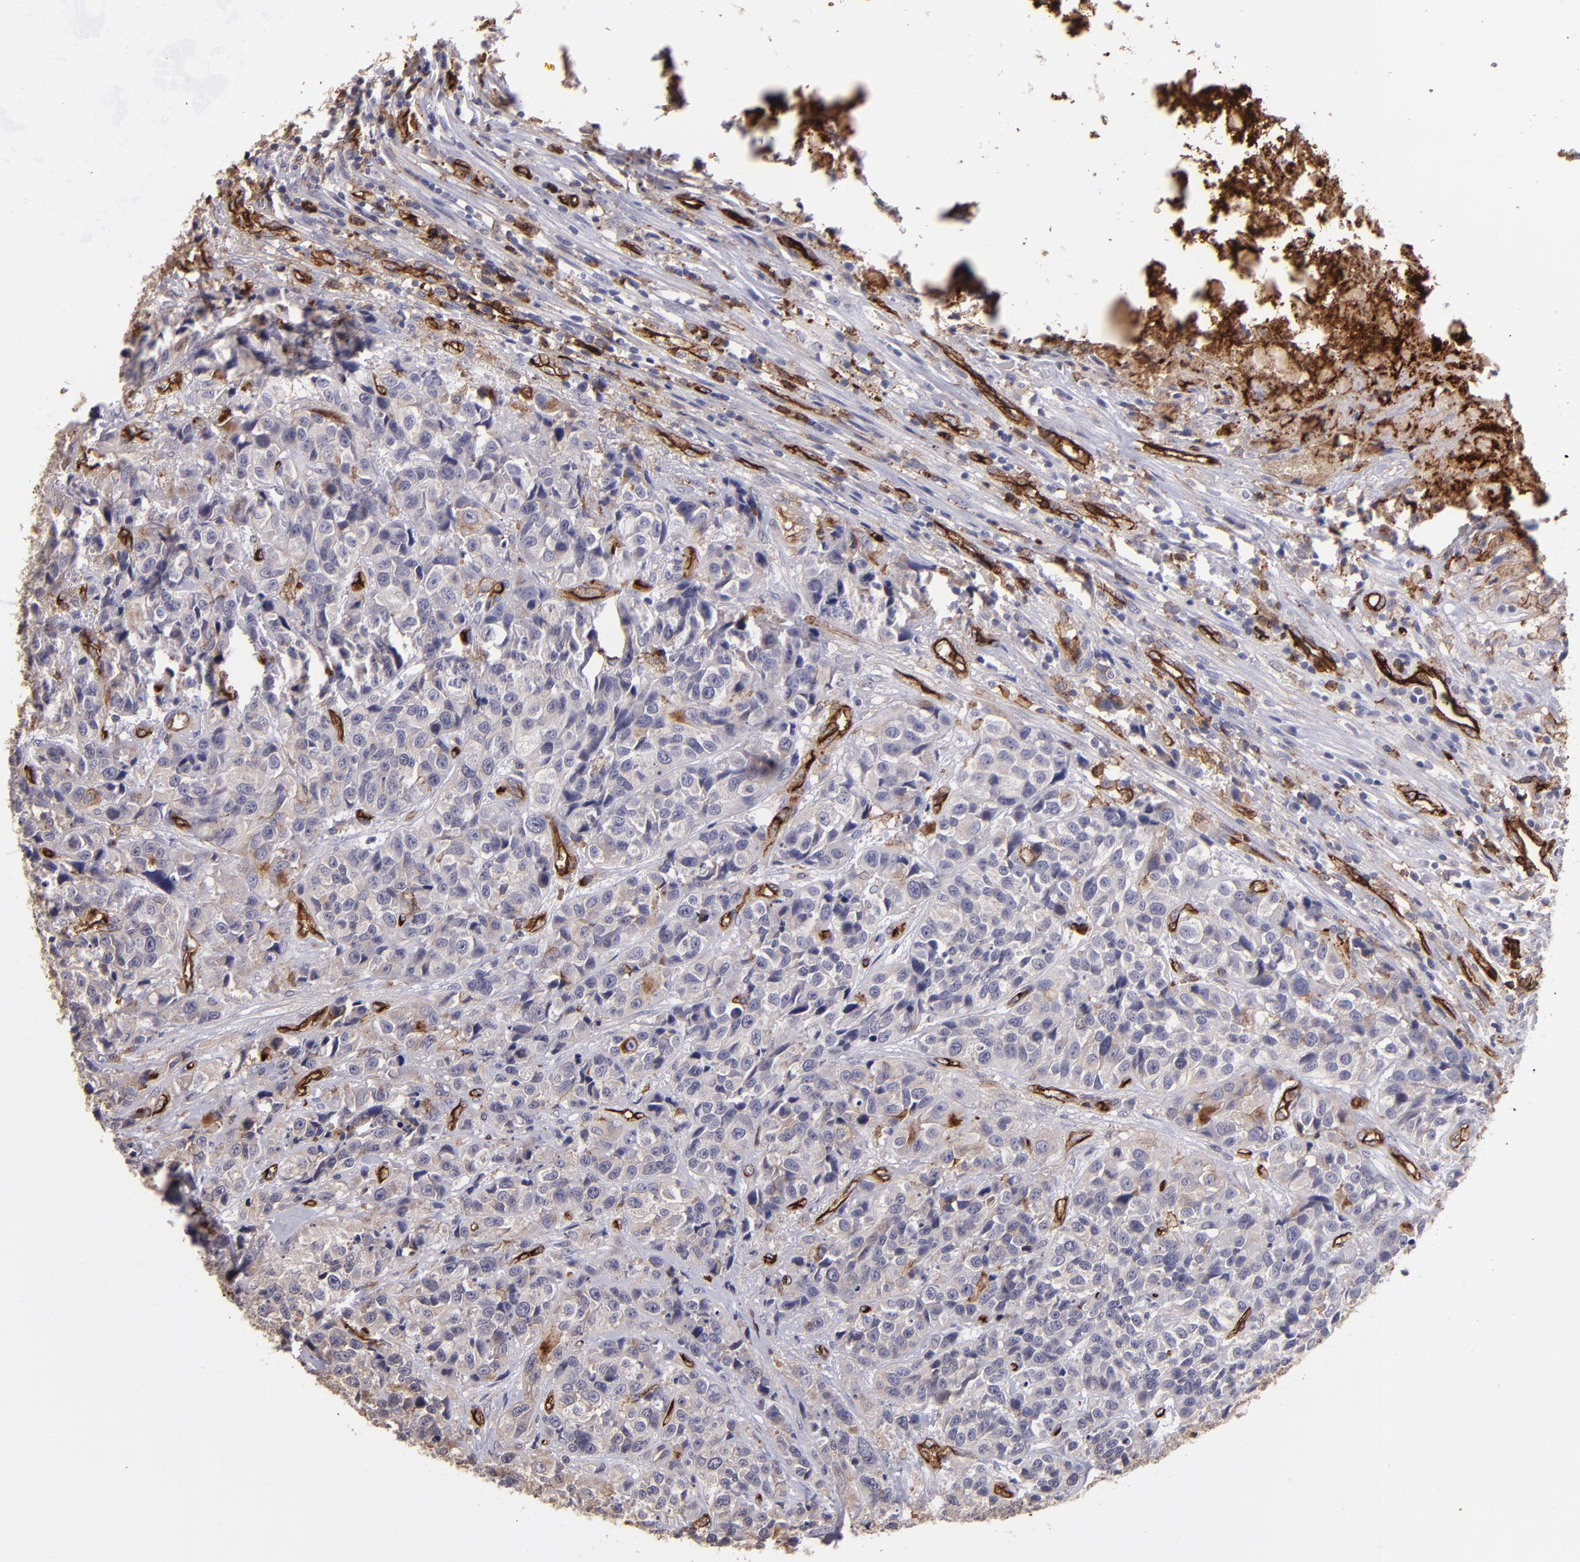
{"staining": {"intensity": "negative", "quantity": "none", "location": "none"}, "tissue": "urothelial cancer", "cell_type": "Tumor cells", "image_type": "cancer", "snomed": [{"axis": "morphology", "description": "Urothelial carcinoma, High grade"}, {"axis": "topography", "description": "Urinary bladder"}], "caption": "This is an IHC photomicrograph of urothelial carcinoma (high-grade). There is no staining in tumor cells.", "gene": "DYSF", "patient": {"sex": "female", "age": 81}}